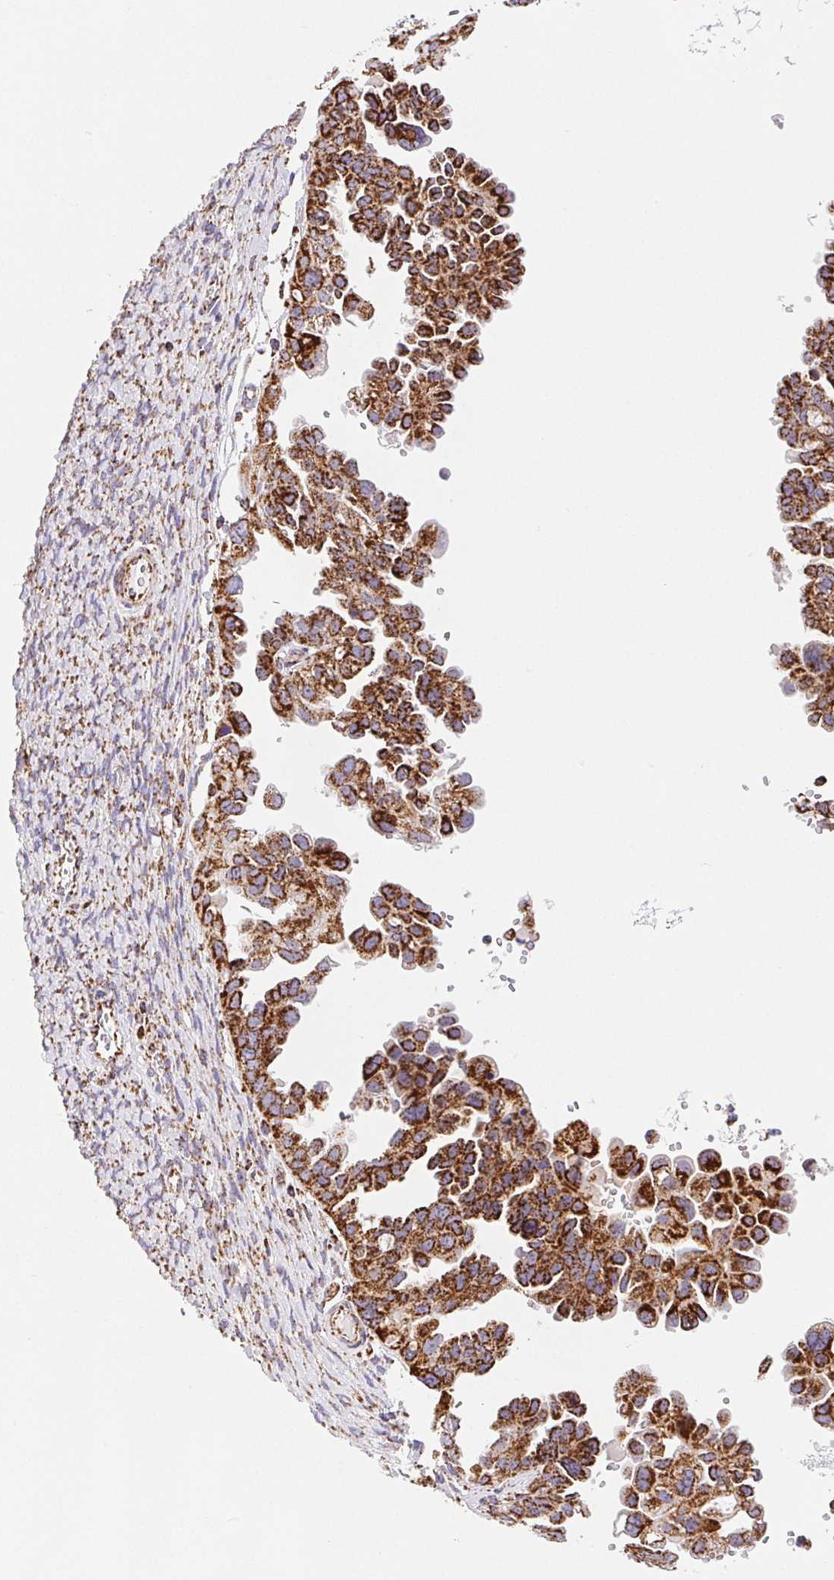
{"staining": {"intensity": "strong", "quantity": ">75%", "location": "cytoplasmic/membranous"}, "tissue": "ovarian cancer", "cell_type": "Tumor cells", "image_type": "cancer", "snomed": [{"axis": "morphology", "description": "Cystadenocarcinoma, serous, NOS"}, {"axis": "topography", "description": "Ovary"}], "caption": "Protein analysis of ovarian serous cystadenocarcinoma tissue demonstrates strong cytoplasmic/membranous positivity in about >75% of tumor cells.", "gene": "NIPSNAP2", "patient": {"sex": "female", "age": 53}}